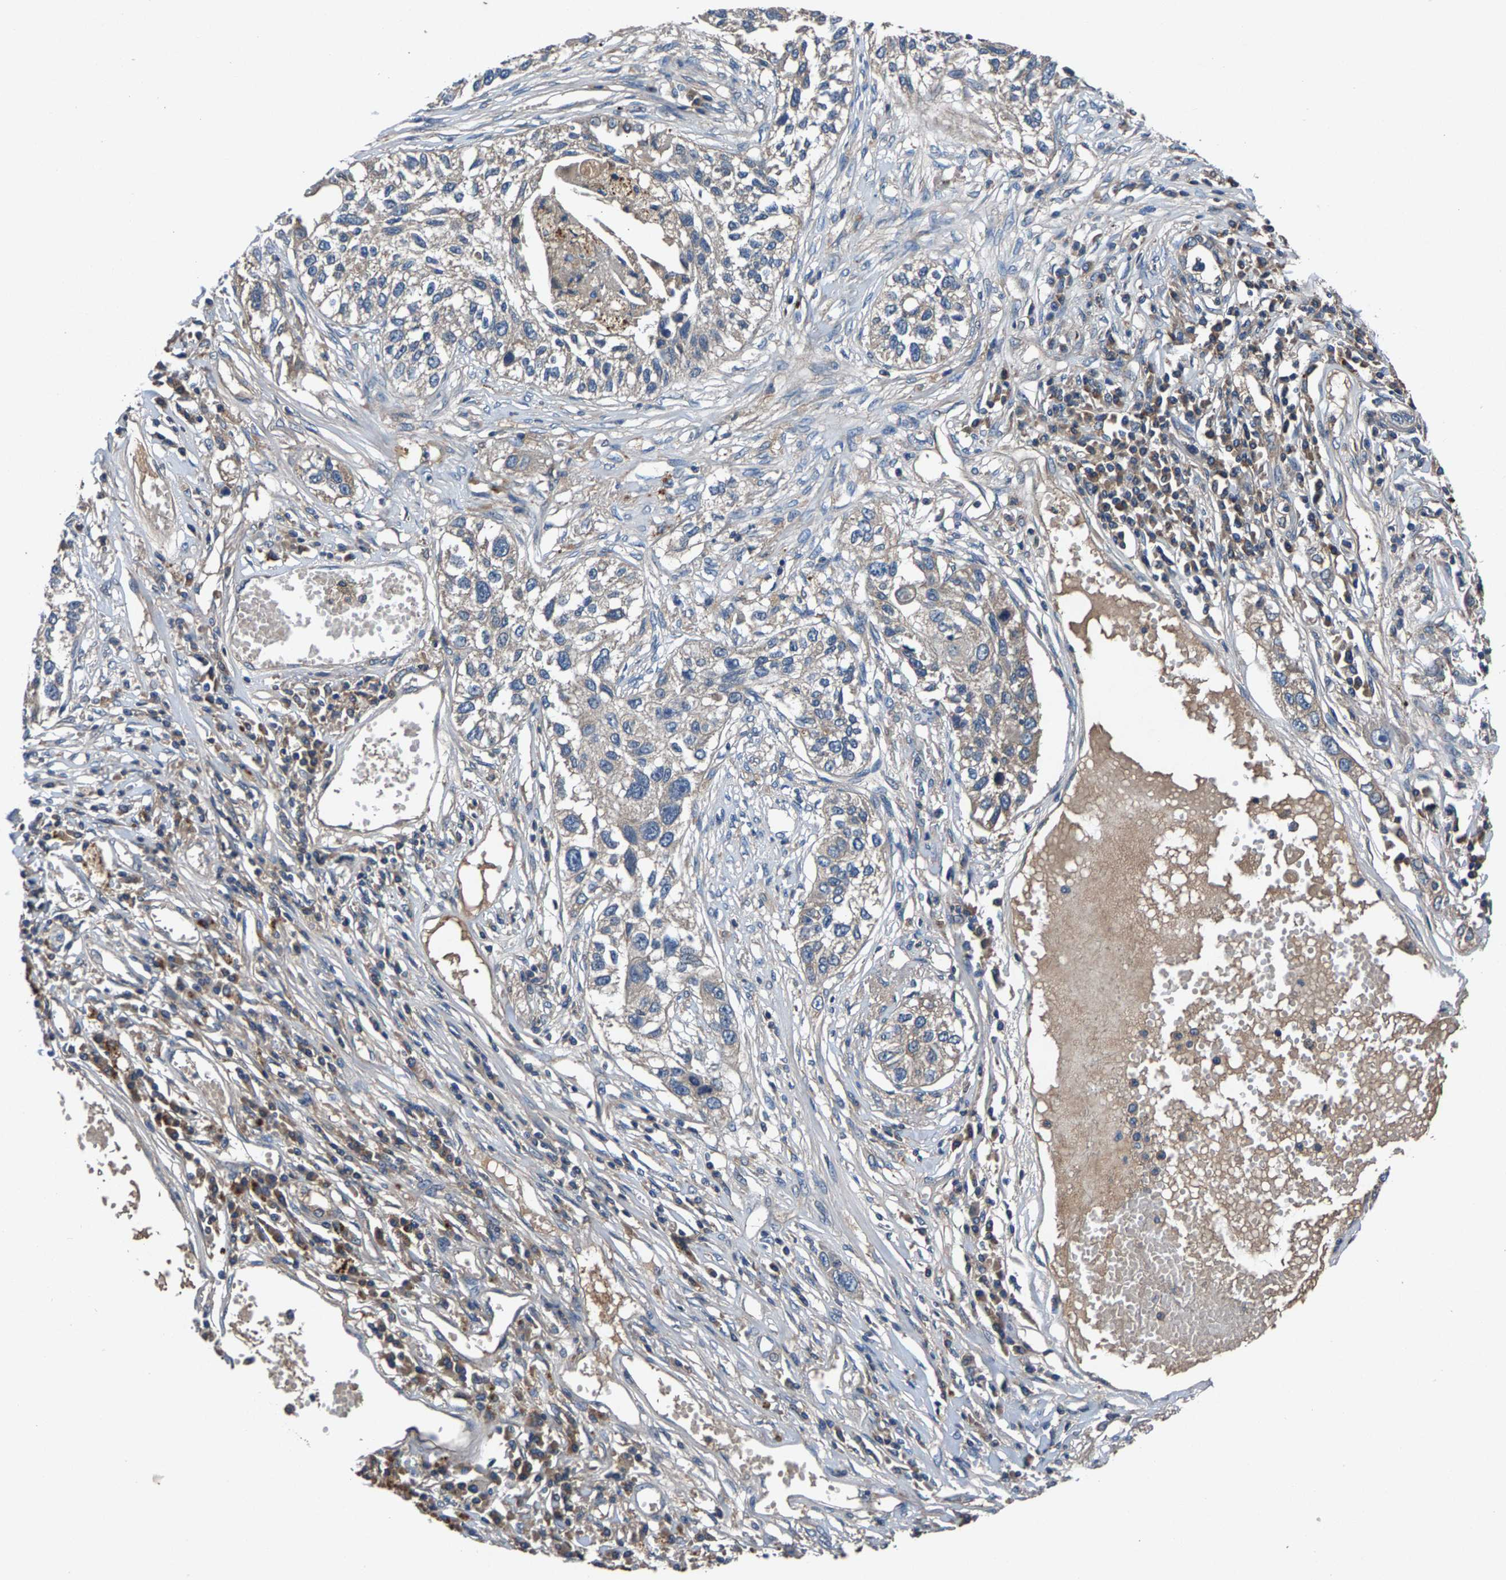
{"staining": {"intensity": "weak", "quantity": "<25%", "location": "cytoplasmic/membranous"}, "tissue": "lung cancer", "cell_type": "Tumor cells", "image_type": "cancer", "snomed": [{"axis": "morphology", "description": "Squamous cell carcinoma, NOS"}, {"axis": "topography", "description": "Lung"}], "caption": "High magnification brightfield microscopy of squamous cell carcinoma (lung) stained with DAB (brown) and counterstained with hematoxylin (blue): tumor cells show no significant staining.", "gene": "PRXL2C", "patient": {"sex": "male", "age": 71}}